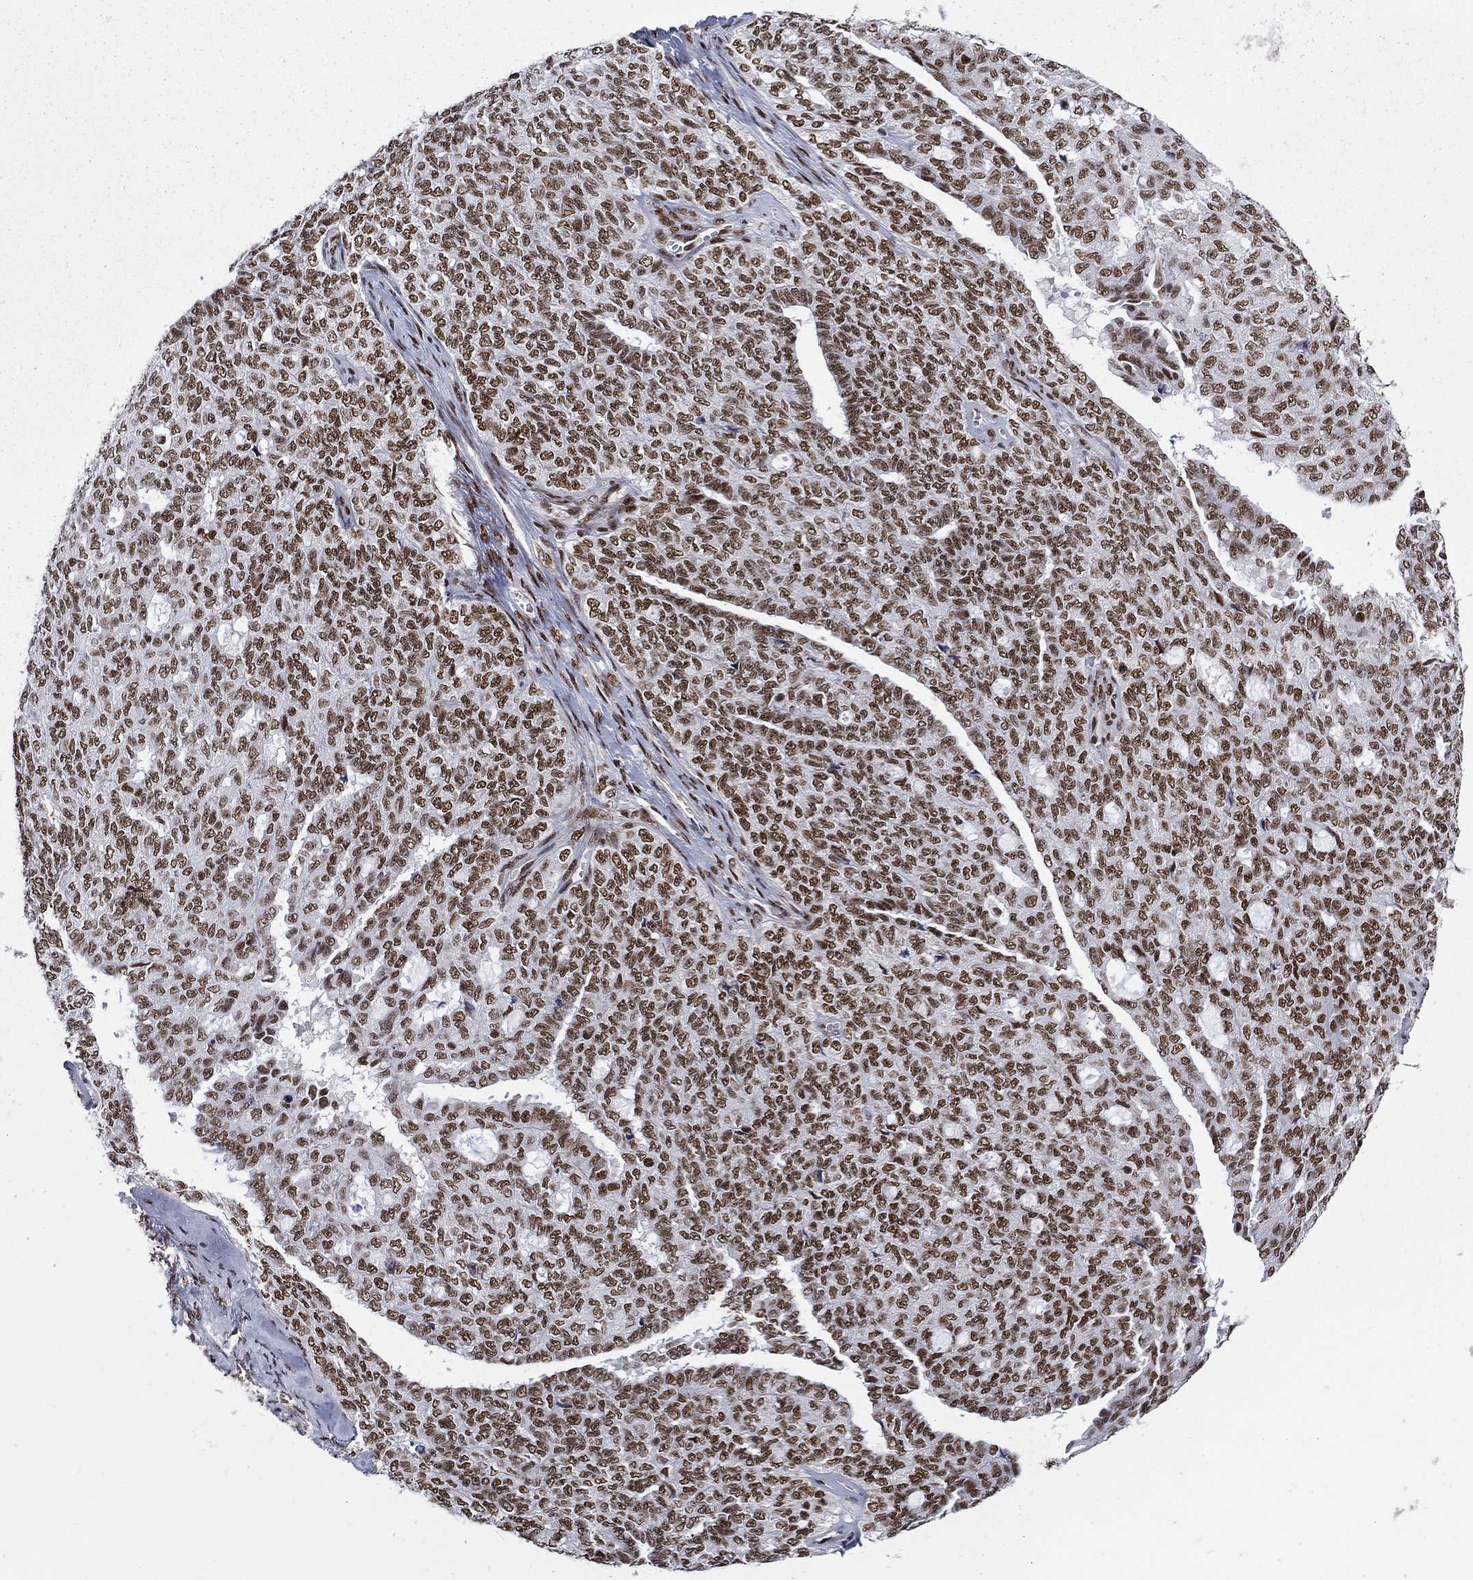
{"staining": {"intensity": "moderate", "quantity": ">75%", "location": "nuclear"}, "tissue": "ovarian cancer", "cell_type": "Tumor cells", "image_type": "cancer", "snomed": [{"axis": "morphology", "description": "Cystadenocarcinoma, serous, NOS"}, {"axis": "topography", "description": "Ovary"}], "caption": "Immunohistochemical staining of serous cystadenocarcinoma (ovarian) displays medium levels of moderate nuclear positivity in approximately >75% of tumor cells. (brown staining indicates protein expression, while blue staining denotes nuclei).", "gene": "RPRD1B", "patient": {"sex": "female", "age": 71}}